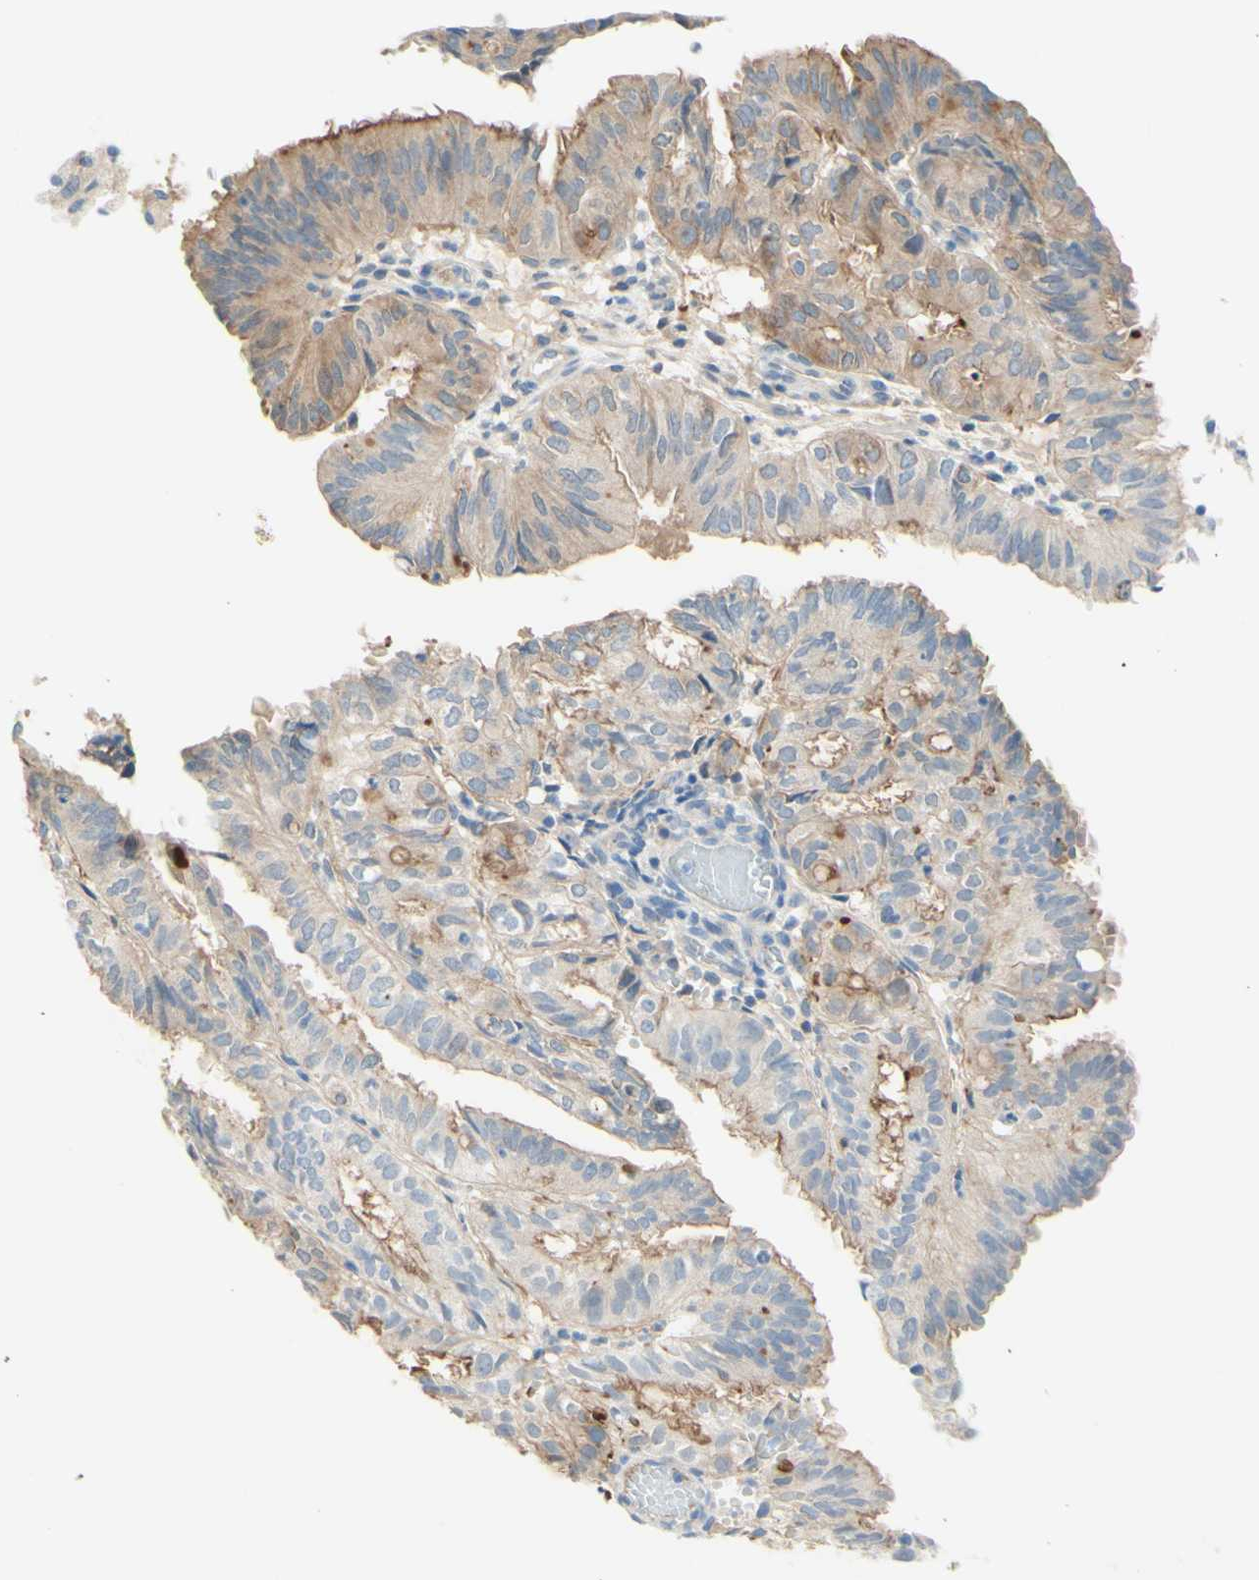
{"staining": {"intensity": "moderate", "quantity": "<25%", "location": "cytoplasmic/membranous"}, "tissue": "endometrial cancer", "cell_type": "Tumor cells", "image_type": "cancer", "snomed": [{"axis": "morphology", "description": "Adenocarcinoma, NOS"}, {"axis": "topography", "description": "Uterus"}], "caption": "Protein expression analysis of endometrial adenocarcinoma exhibits moderate cytoplasmic/membranous staining in about <25% of tumor cells.", "gene": "MTM1", "patient": {"sex": "female", "age": 60}}